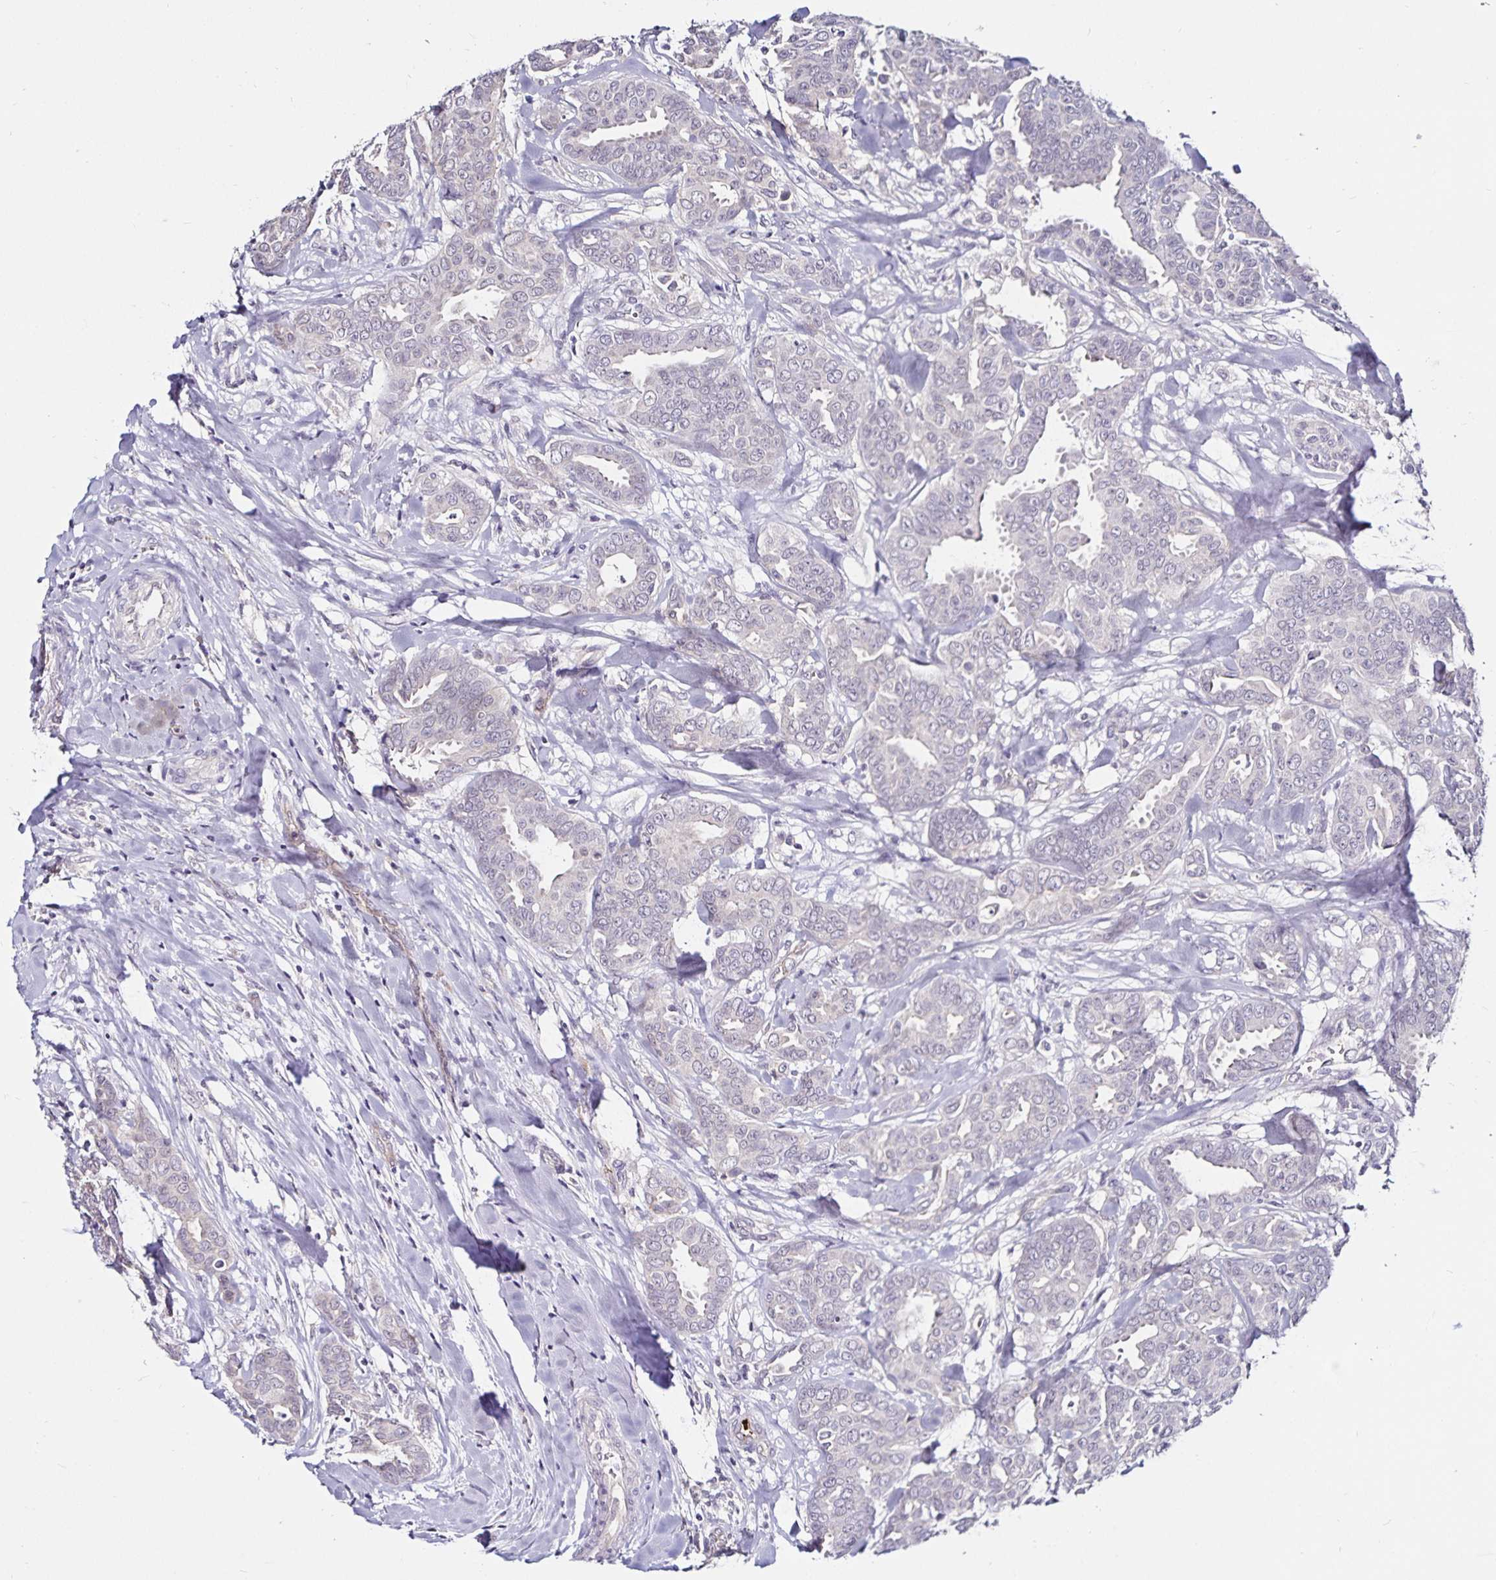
{"staining": {"intensity": "negative", "quantity": "none", "location": "none"}, "tissue": "breast cancer", "cell_type": "Tumor cells", "image_type": "cancer", "snomed": [{"axis": "morphology", "description": "Duct carcinoma"}, {"axis": "topography", "description": "Breast"}], "caption": "Immunohistochemical staining of breast cancer exhibits no significant staining in tumor cells. (Brightfield microscopy of DAB (3,3'-diaminobenzidine) IHC at high magnification).", "gene": "ACSL5", "patient": {"sex": "female", "age": 45}}